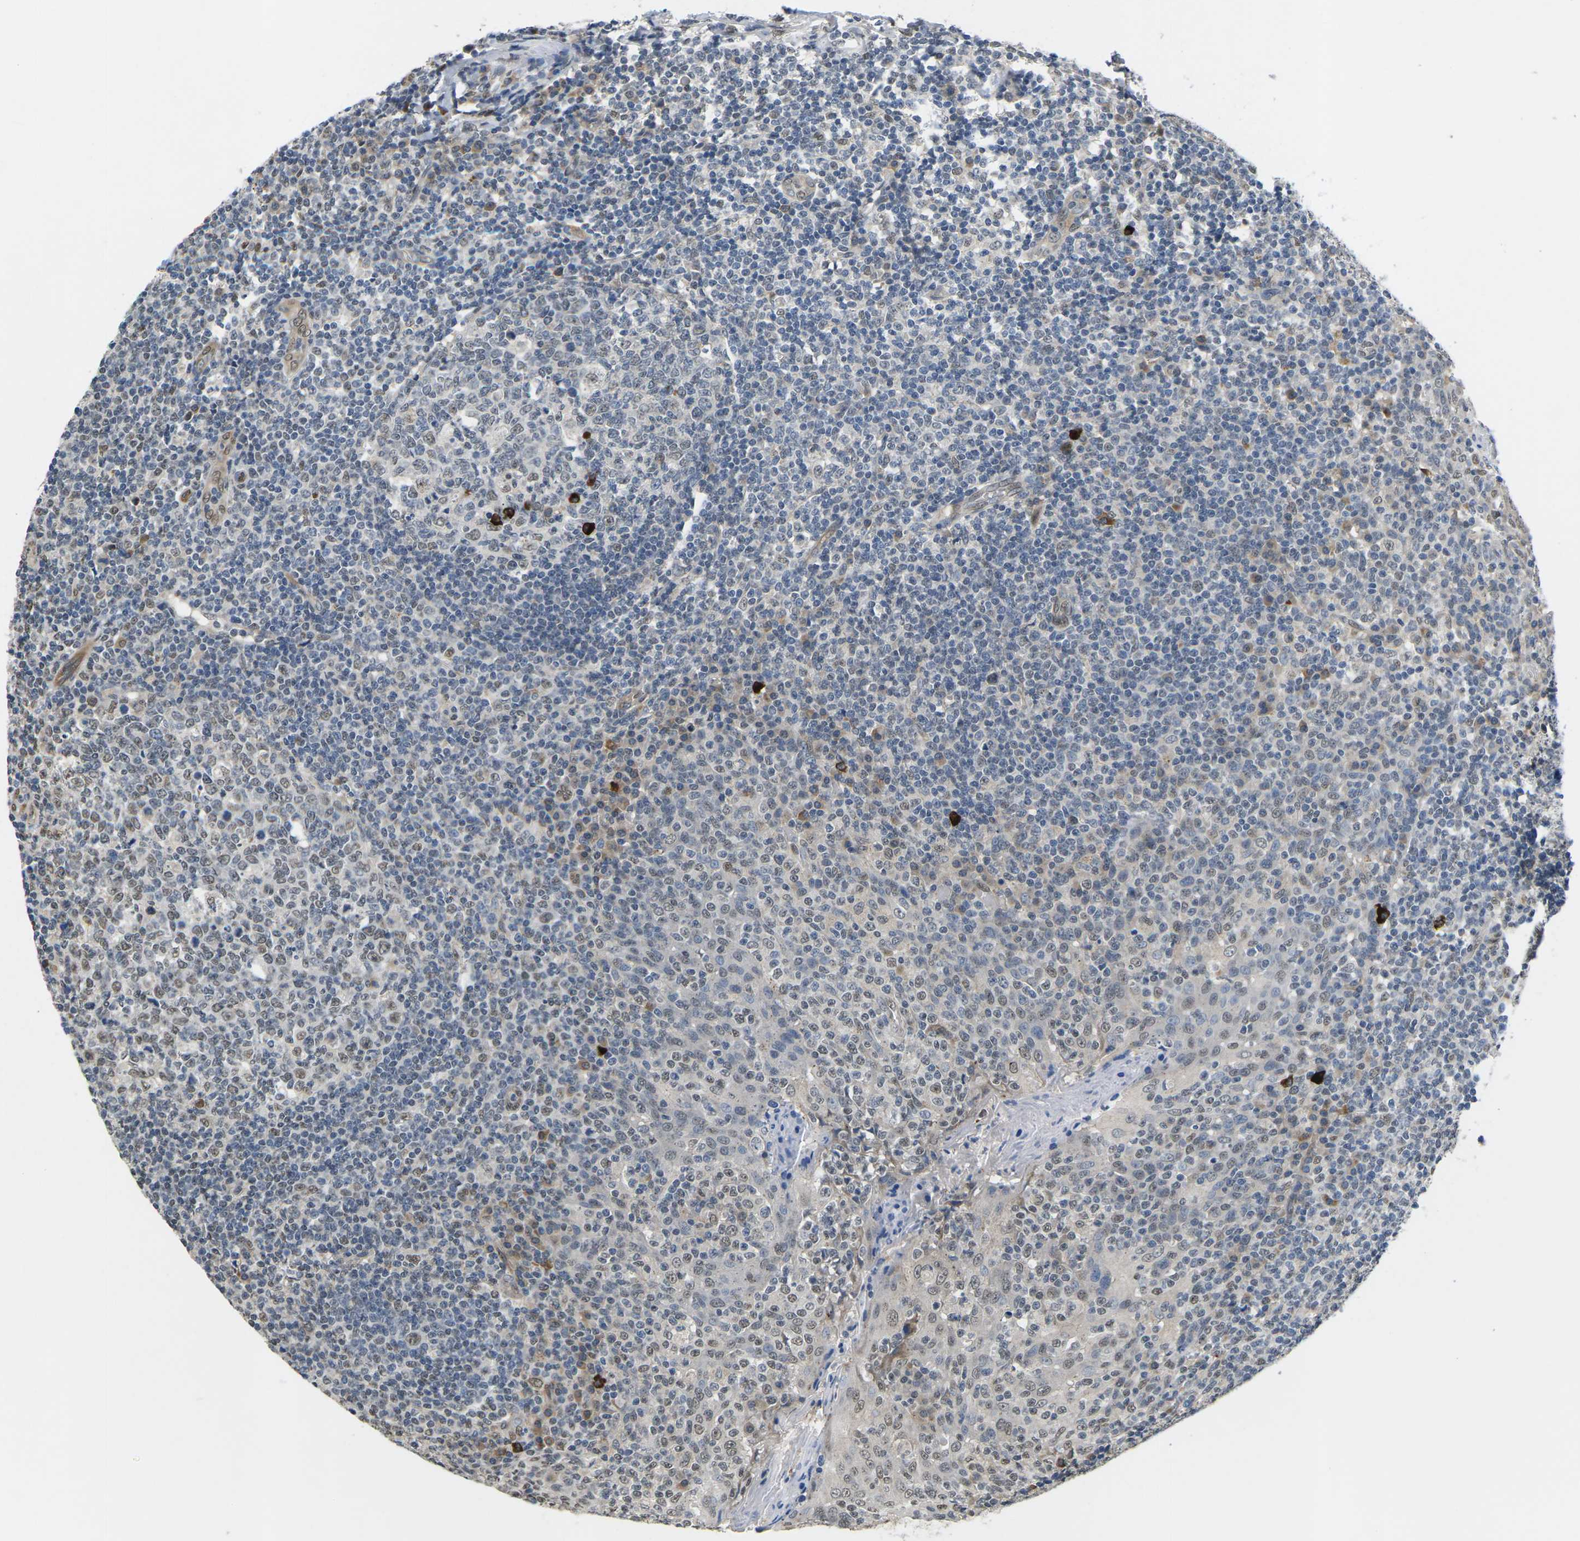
{"staining": {"intensity": "weak", "quantity": ">75%", "location": "nuclear"}, "tissue": "tonsil", "cell_type": "Germinal center cells", "image_type": "normal", "snomed": [{"axis": "morphology", "description": "Normal tissue, NOS"}, {"axis": "topography", "description": "Tonsil"}], "caption": "Tonsil stained with a brown dye shows weak nuclear positive expression in about >75% of germinal center cells.", "gene": "ERBB4", "patient": {"sex": "female", "age": 19}}